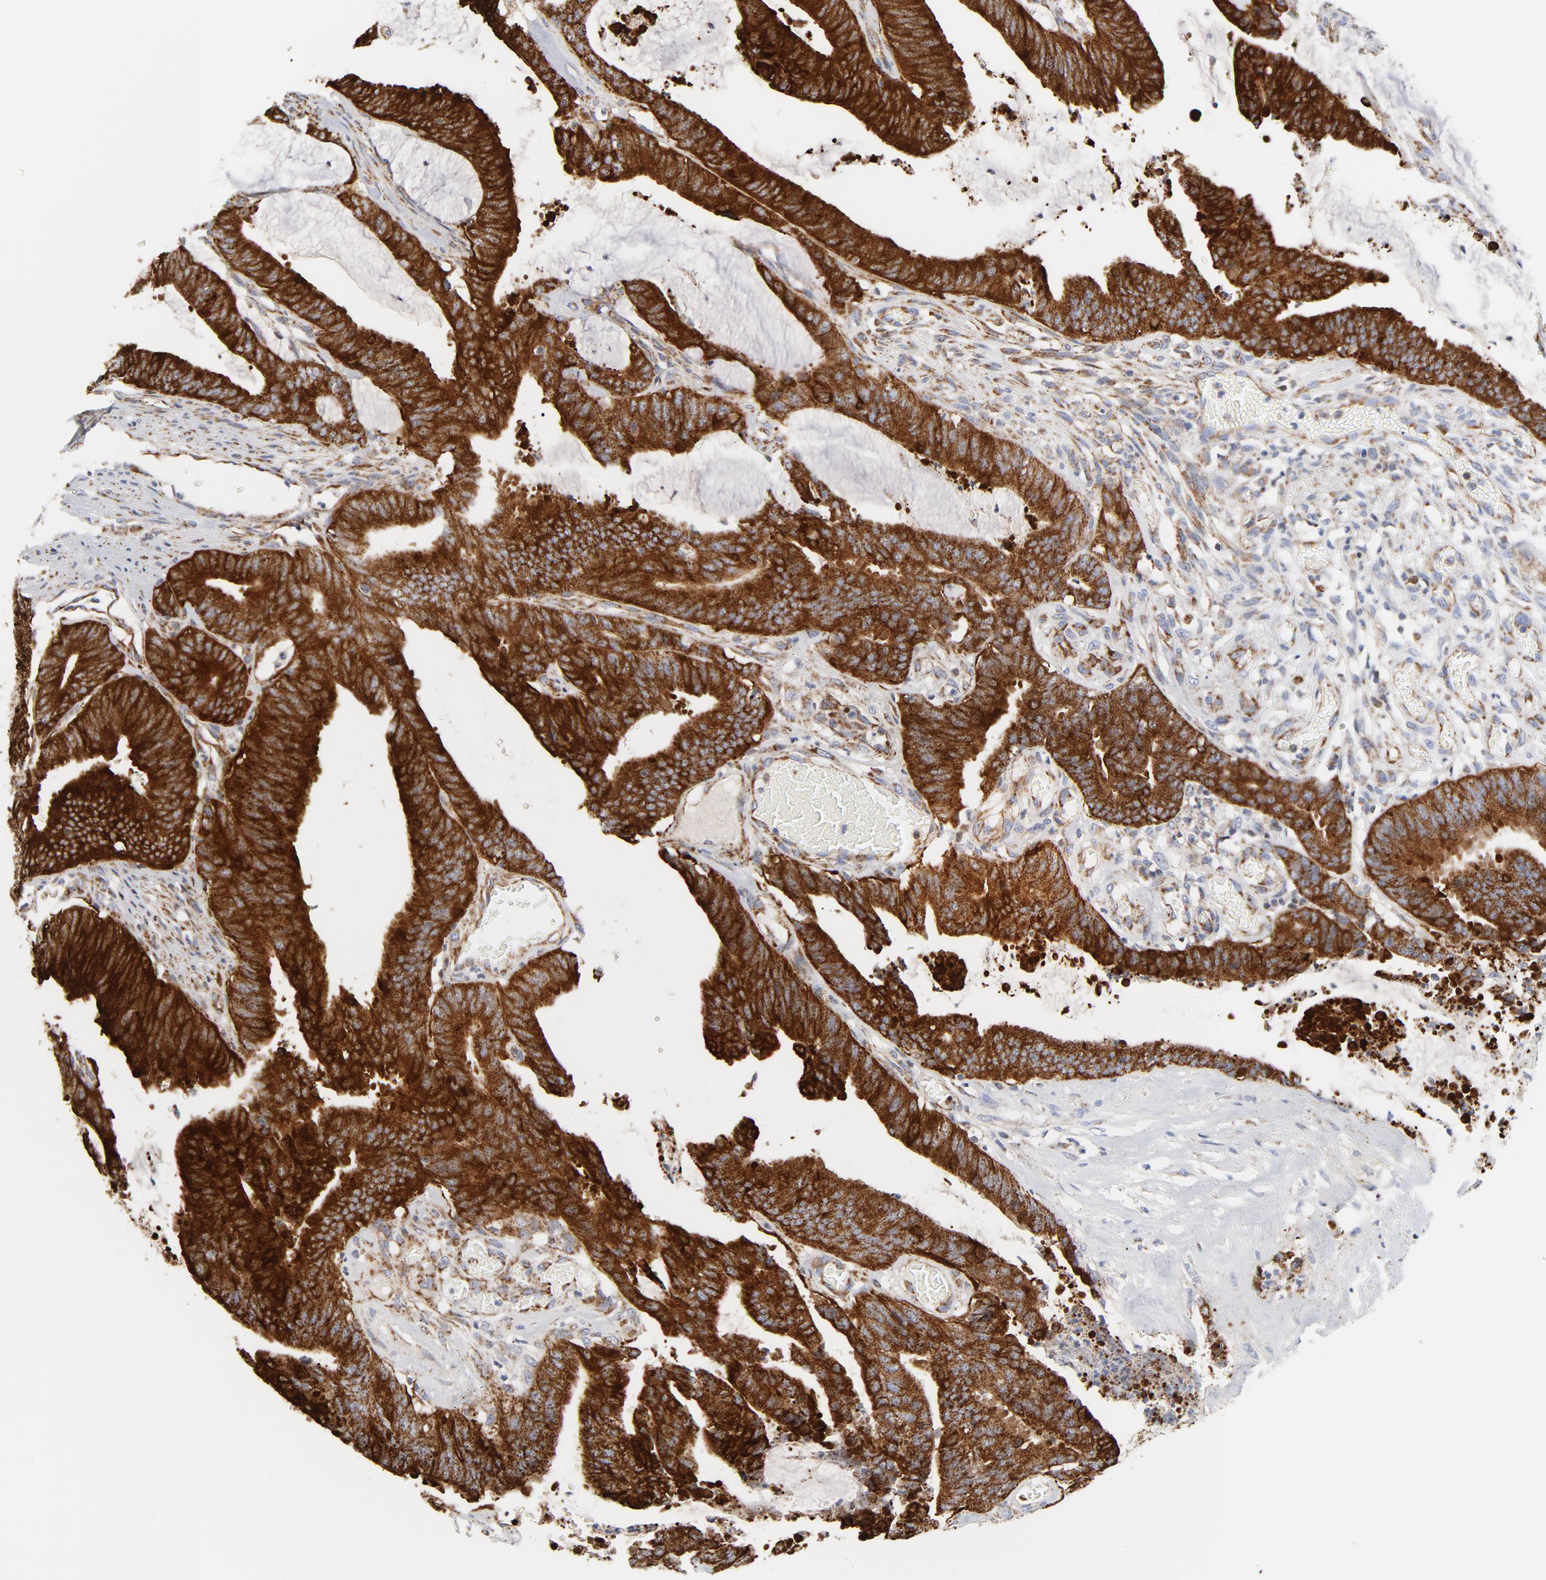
{"staining": {"intensity": "strong", "quantity": ">75%", "location": "cytoplasmic/membranous"}, "tissue": "colorectal cancer", "cell_type": "Tumor cells", "image_type": "cancer", "snomed": [{"axis": "morphology", "description": "Adenocarcinoma, NOS"}, {"axis": "topography", "description": "Rectum"}], "caption": "High-power microscopy captured an IHC image of adenocarcinoma (colorectal), revealing strong cytoplasmic/membranous positivity in about >75% of tumor cells.", "gene": "CYCS", "patient": {"sex": "female", "age": 66}}